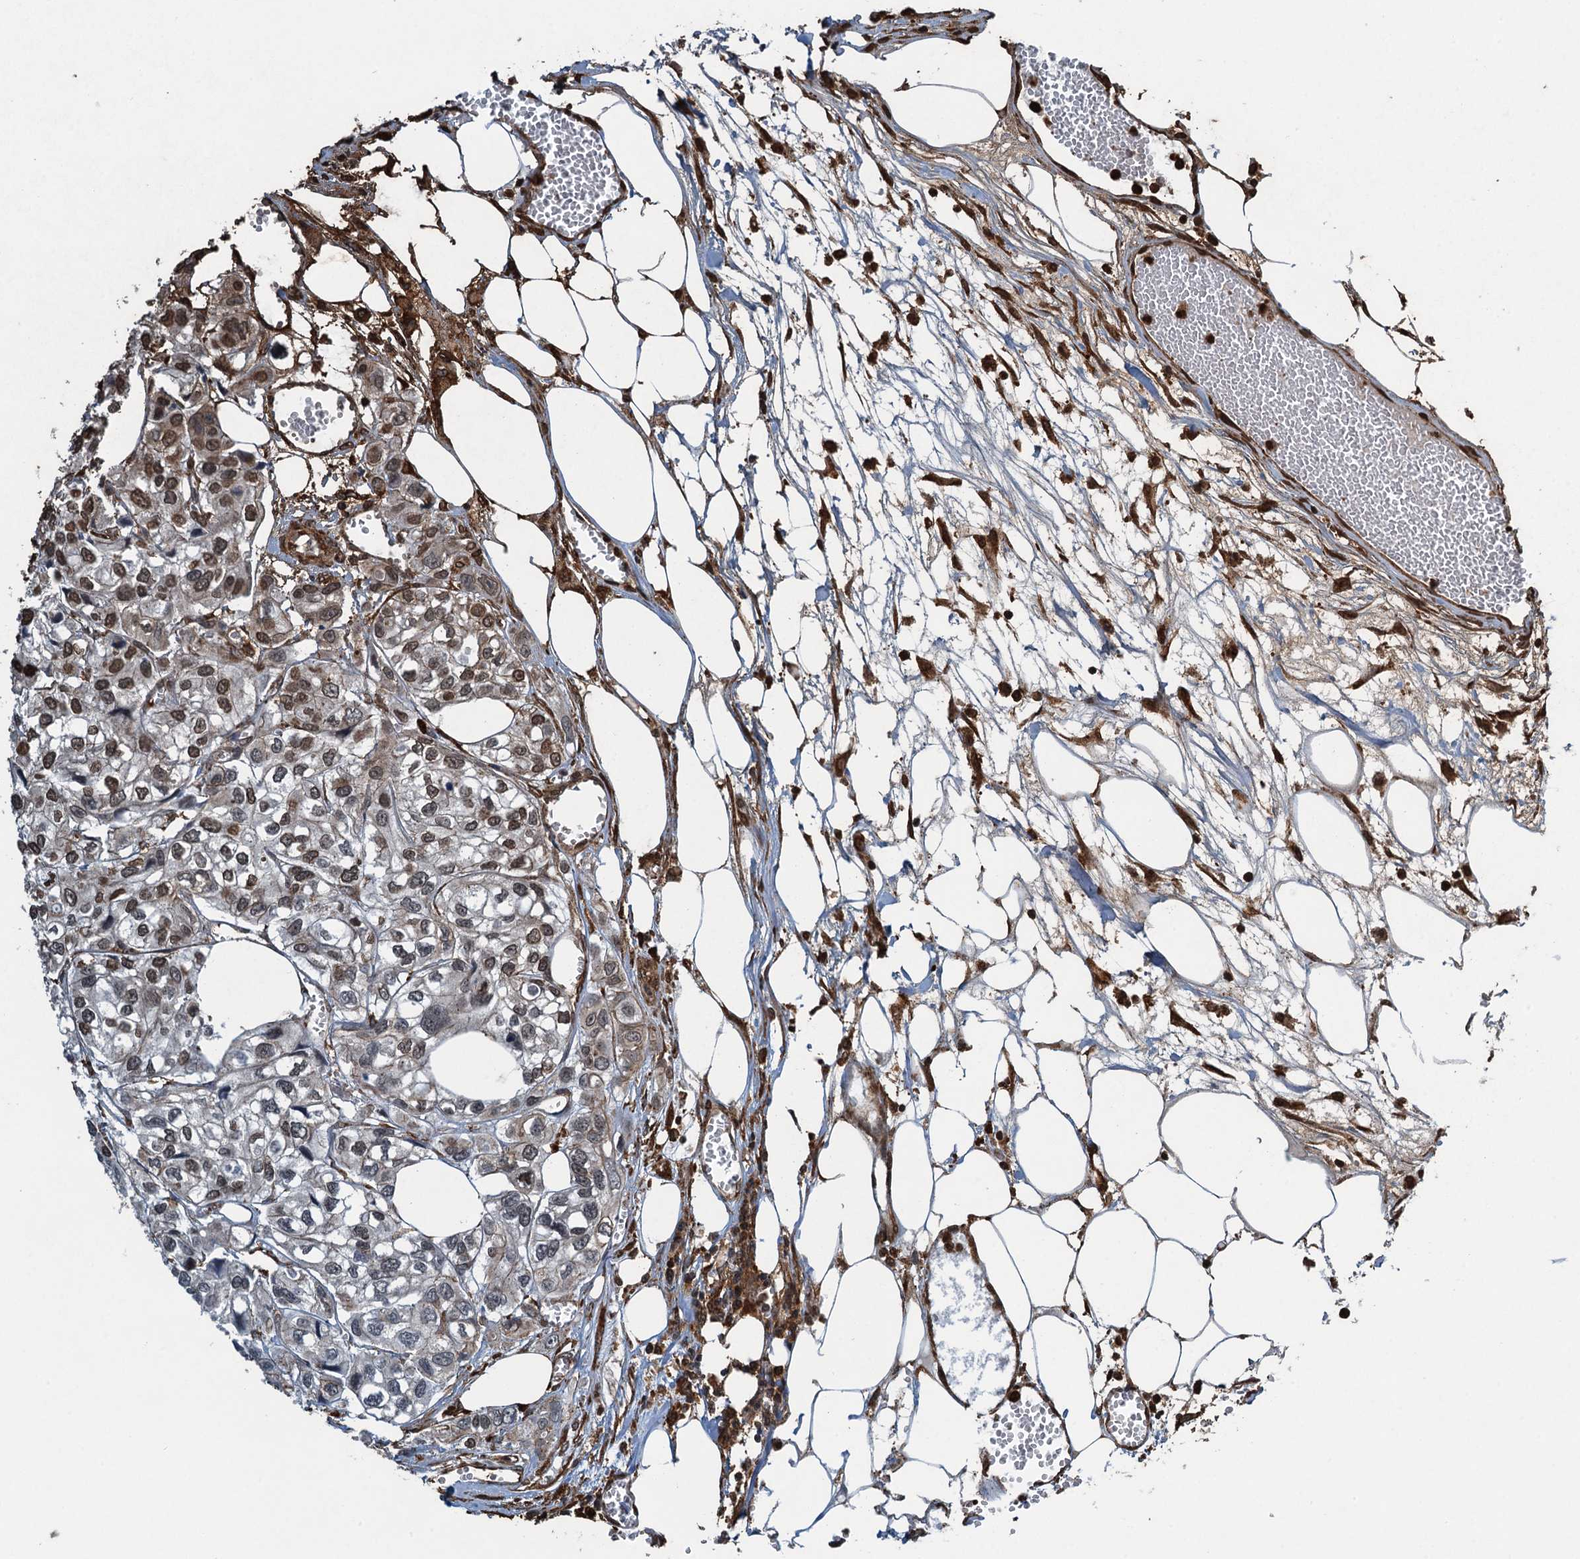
{"staining": {"intensity": "moderate", "quantity": "<25%", "location": "nuclear"}, "tissue": "urothelial cancer", "cell_type": "Tumor cells", "image_type": "cancer", "snomed": [{"axis": "morphology", "description": "Urothelial carcinoma, High grade"}, {"axis": "topography", "description": "Urinary bladder"}], "caption": "The micrograph shows a brown stain indicating the presence of a protein in the nuclear of tumor cells in high-grade urothelial carcinoma.", "gene": "WHAMM", "patient": {"sex": "male", "age": 67}}